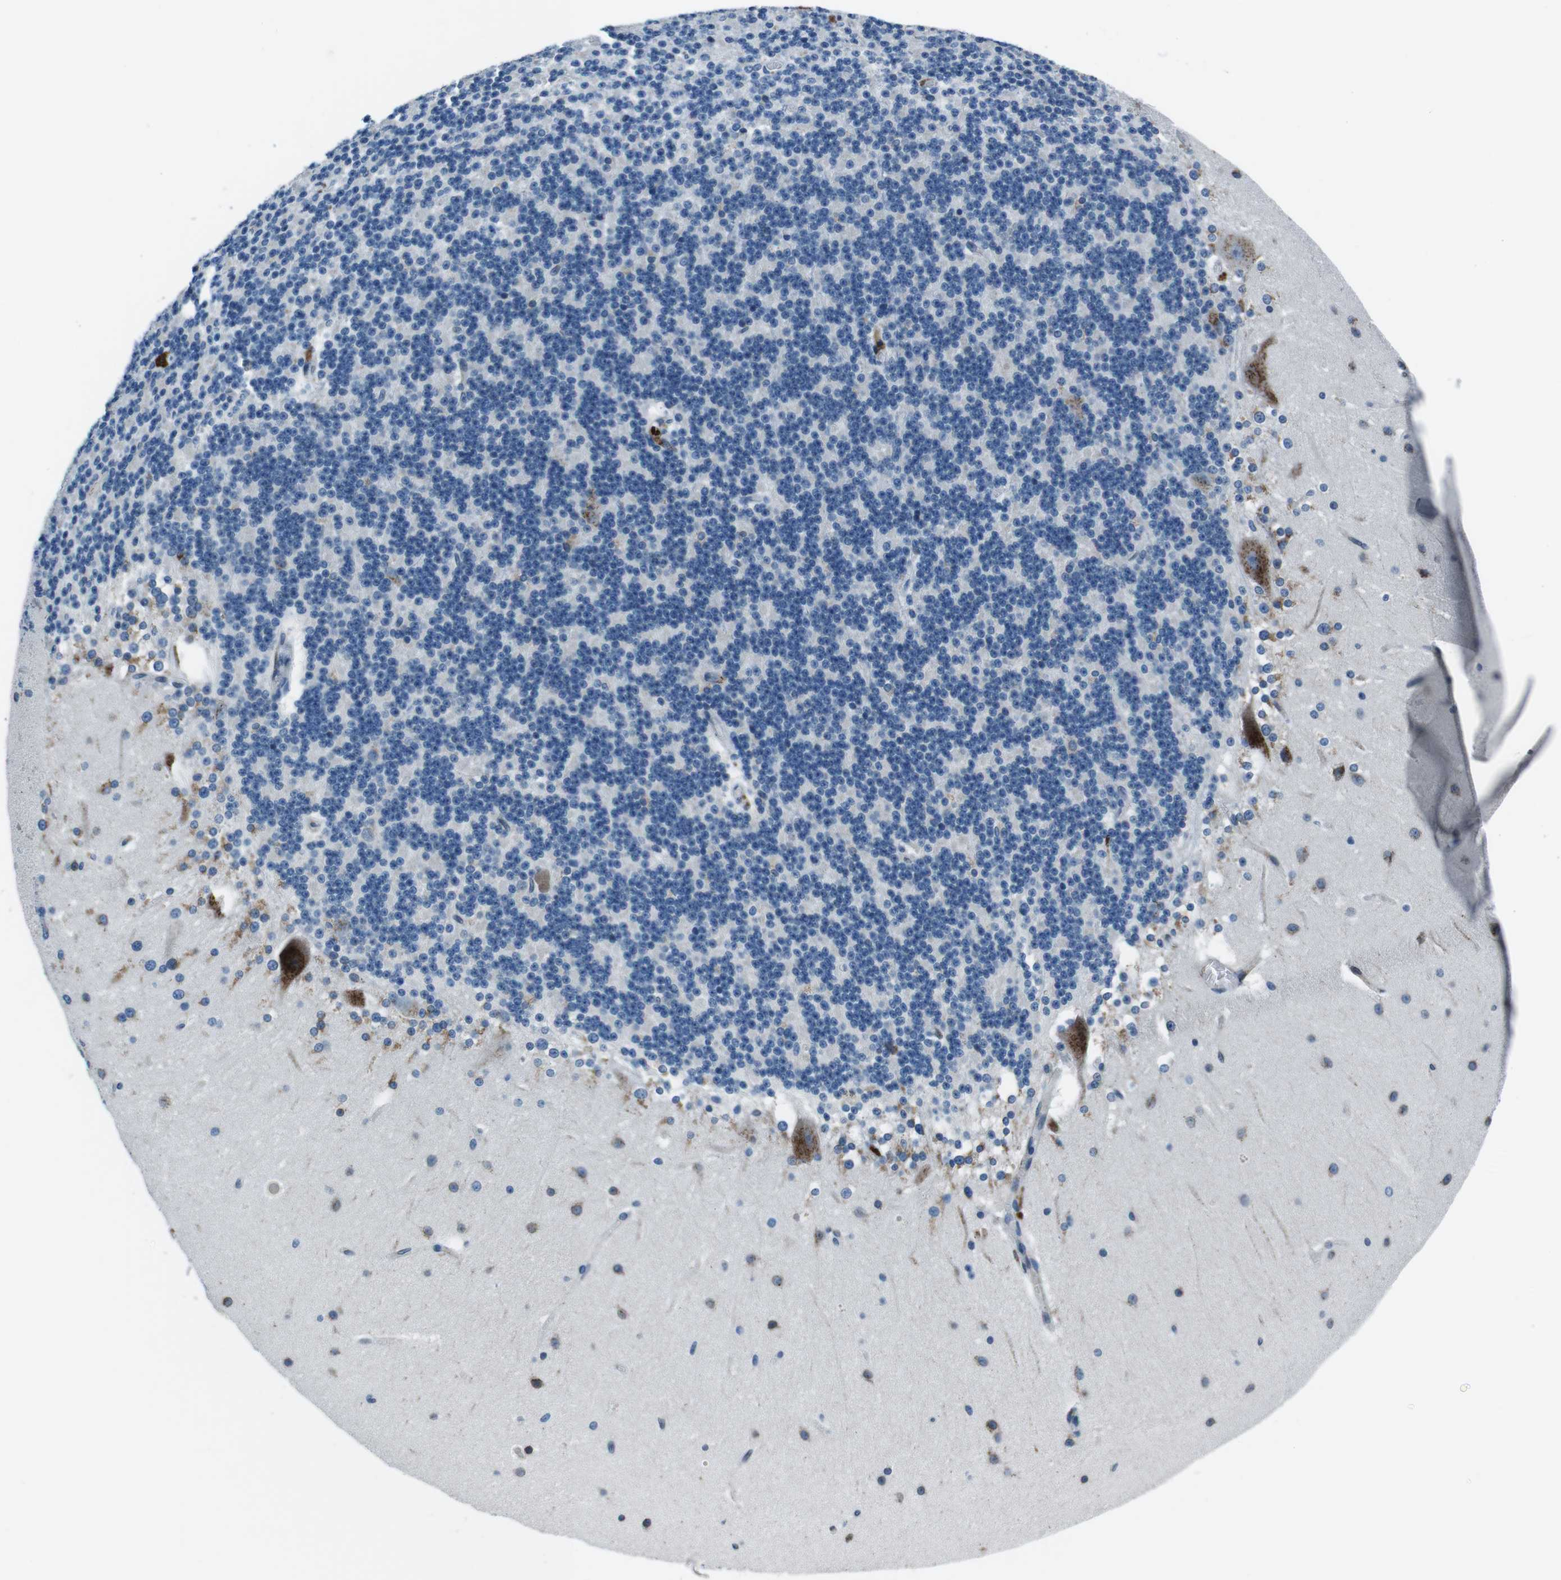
{"staining": {"intensity": "negative", "quantity": "none", "location": "none"}, "tissue": "cerebellum", "cell_type": "Cells in granular layer", "image_type": "normal", "snomed": [{"axis": "morphology", "description": "Normal tissue, NOS"}, {"axis": "topography", "description": "Cerebellum"}], "caption": "Cerebellum stained for a protein using IHC shows no positivity cells in granular layer.", "gene": "NUCB2", "patient": {"sex": "female", "age": 19}}